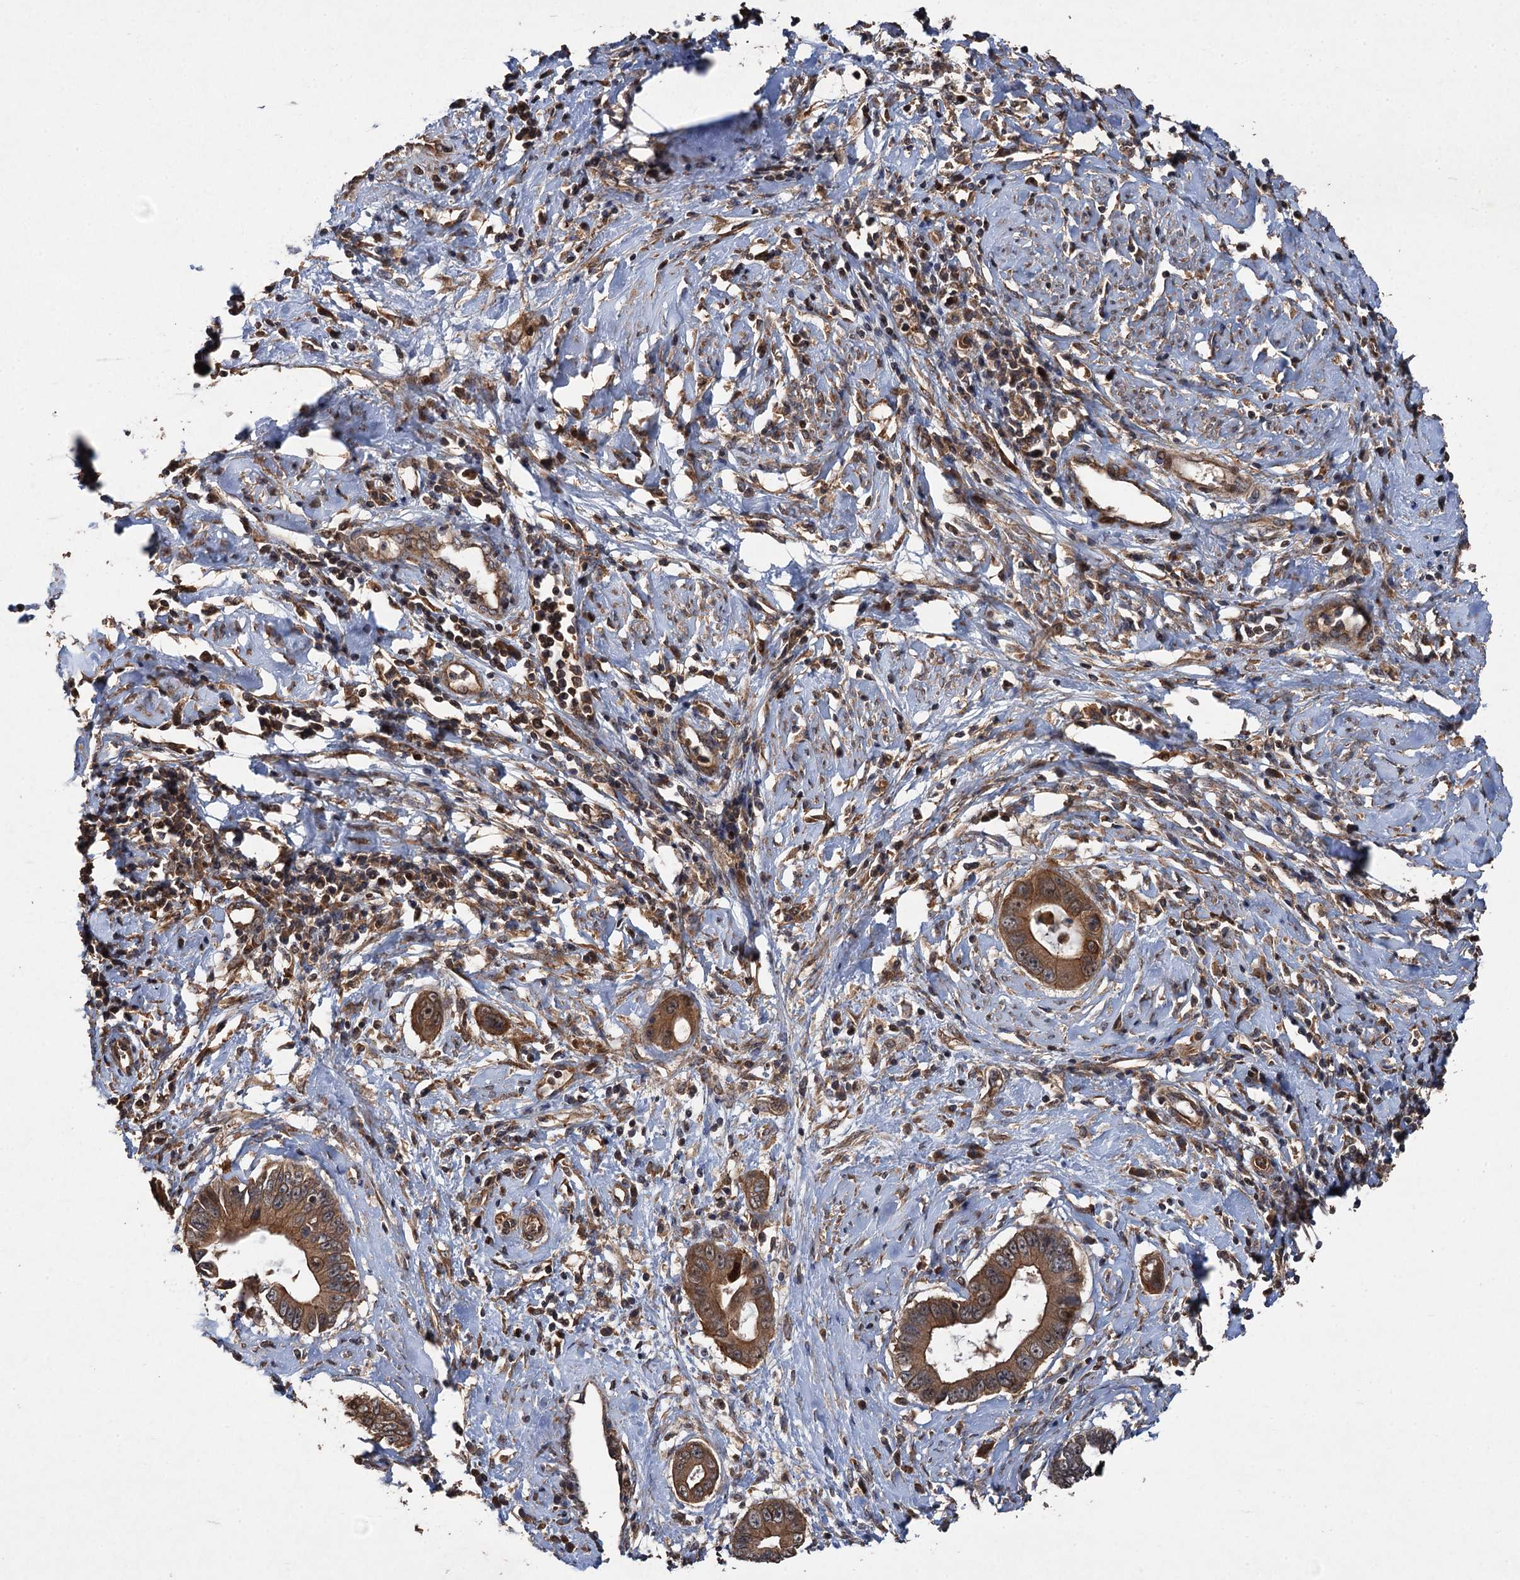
{"staining": {"intensity": "moderate", "quantity": ">75%", "location": "cytoplasmic/membranous,nuclear"}, "tissue": "cervical cancer", "cell_type": "Tumor cells", "image_type": "cancer", "snomed": [{"axis": "morphology", "description": "Adenocarcinoma, NOS"}, {"axis": "topography", "description": "Cervix"}], "caption": "Immunohistochemistry (DAB (3,3'-diaminobenzidine)) staining of human cervical adenocarcinoma reveals moderate cytoplasmic/membranous and nuclear protein staining in approximately >75% of tumor cells.", "gene": "TMEM39B", "patient": {"sex": "female", "age": 44}}